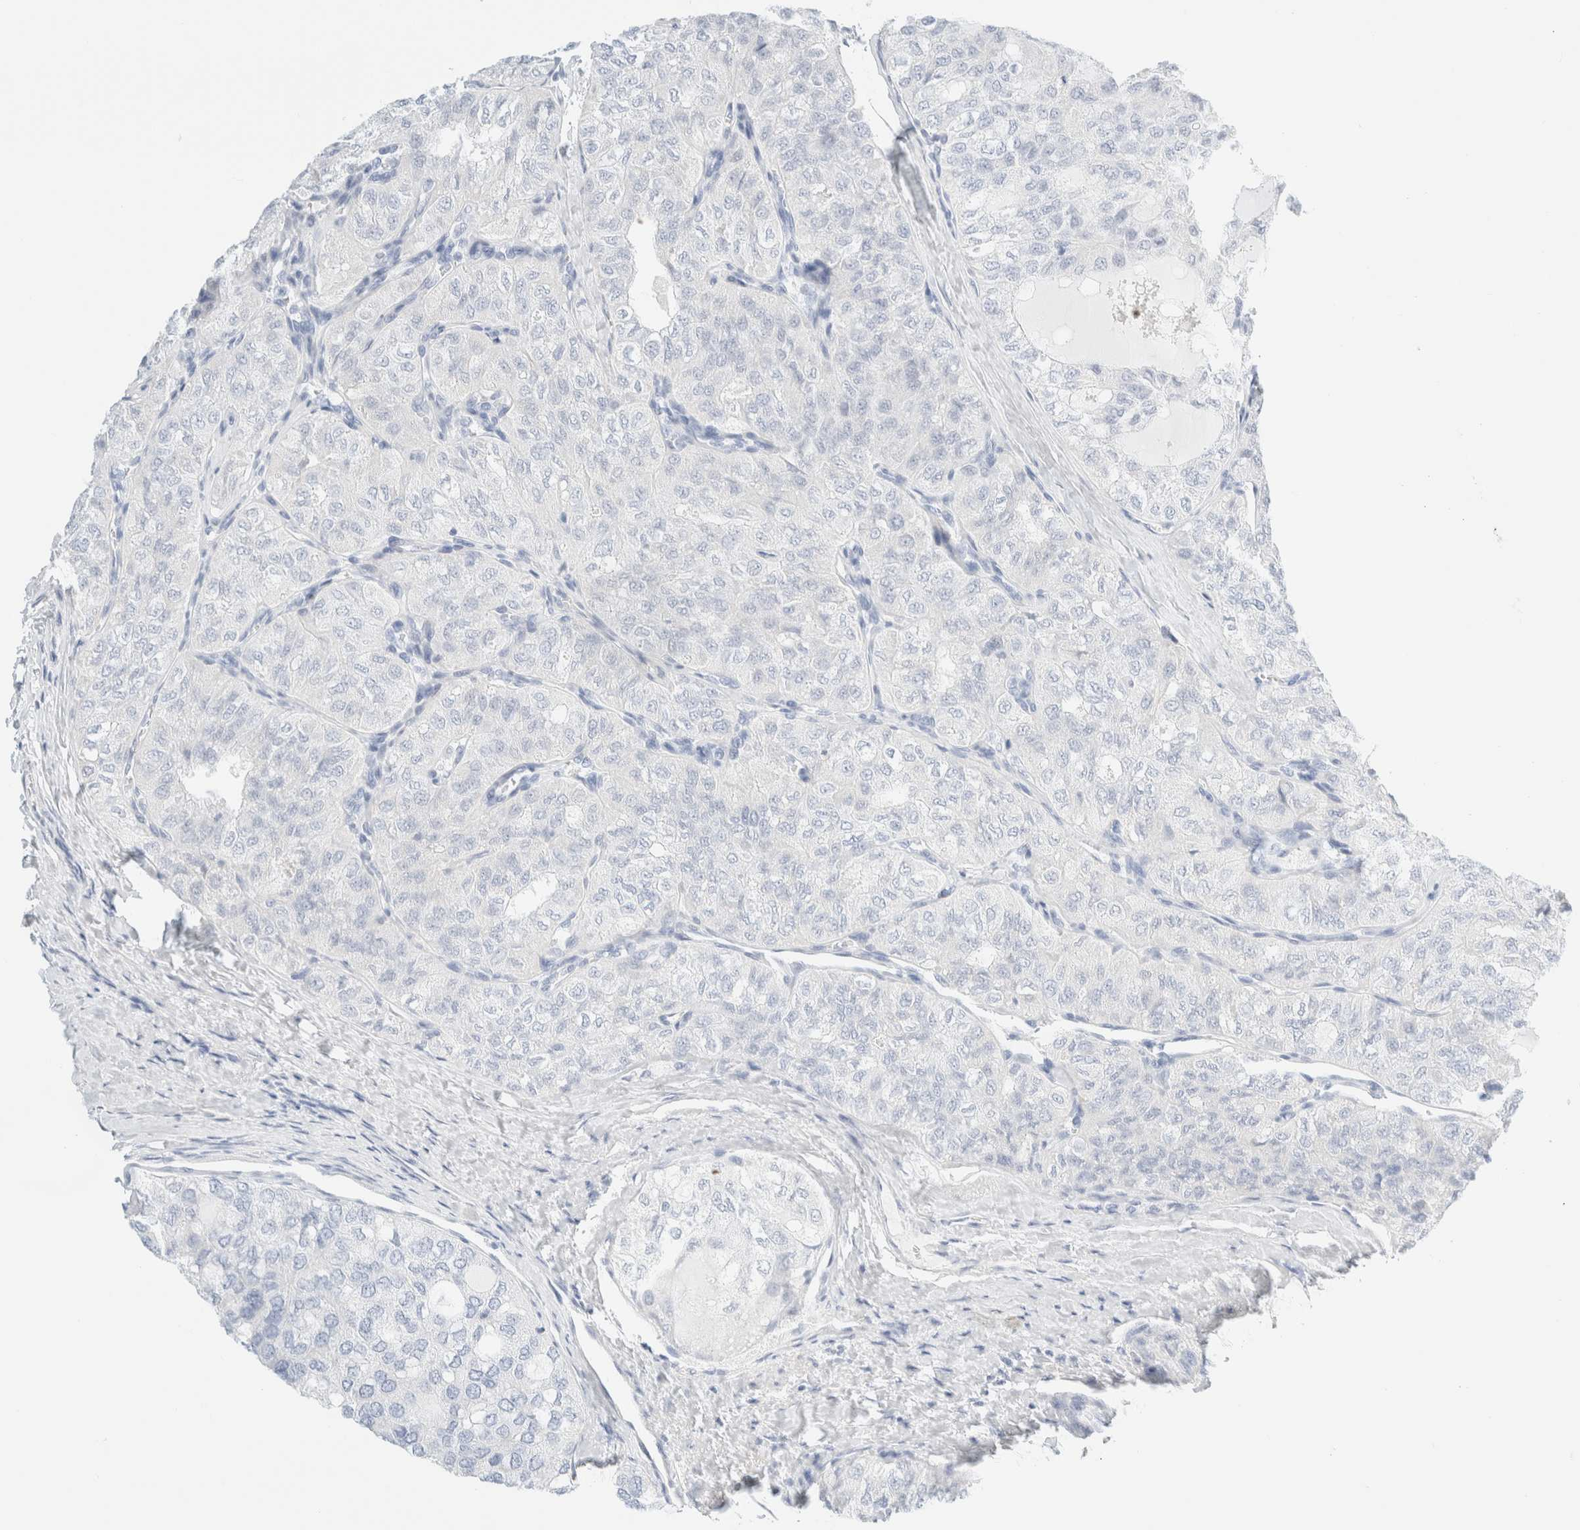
{"staining": {"intensity": "negative", "quantity": "none", "location": "none"}, "tissue": "thyroid cancer", "cell_type": "Tumor cells", "image_type": "cancer", "snomed": [{"axis": "morphology", "description": "Follicular adenoma carcinoma, NOS"}, {"axis": "topography", "description": "Thyroid gland"}], "caption": "This photomicrograph is of thyroid cancer (follicular adenoma carcinoma) stained with IHC to label a protein in brown with the nuclei are counter-stained blue. There is no positivity in tumor cells. (DAB immunohistochemistry visualized using brightfield microscopy, high magnification).", "gene": "DPYS", "patient": {"sex": "male", "age": 75}}